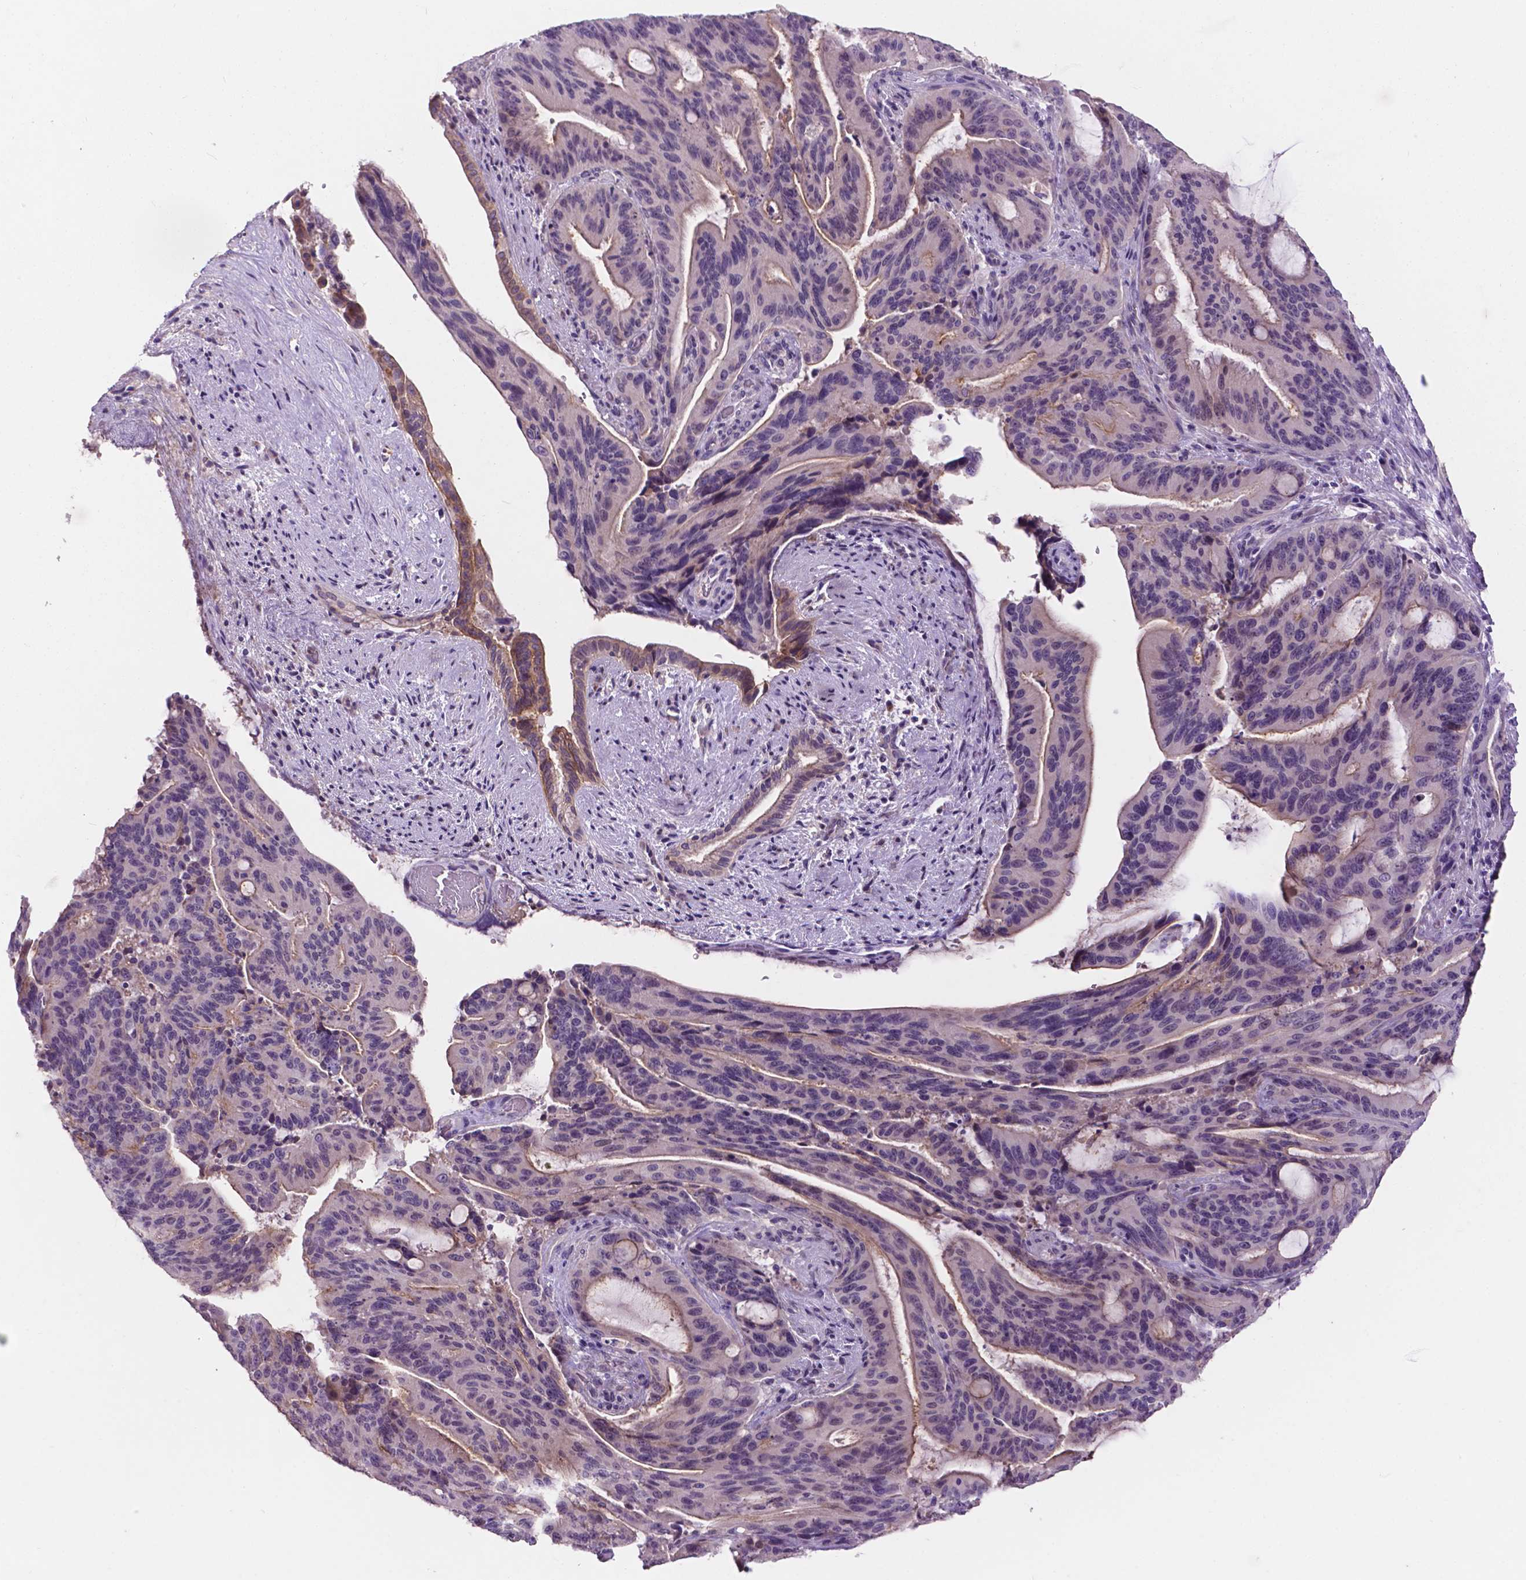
{"staining": {"intensity": "weak", "quantity": "<25%", "location": "cytoplasmic/membranous"}, "tissue": "liver cancer", "cell_type": "Tumor cells", "image_type": "cancer", "snomed": [{"axis": "morphology", "description": "Cholangiocarcinoma"}, {"axis": "topography", "description": "Liver"}], "caption": "High power microscopy histopathology image of an immunohistochemistry (IHC) photomicrograph of cholangiocarcinoma (liver), revealing no significant expression in tumor cells.", "gene": "PLSCR1", "patient": {"sex": "female", "age": 73}}